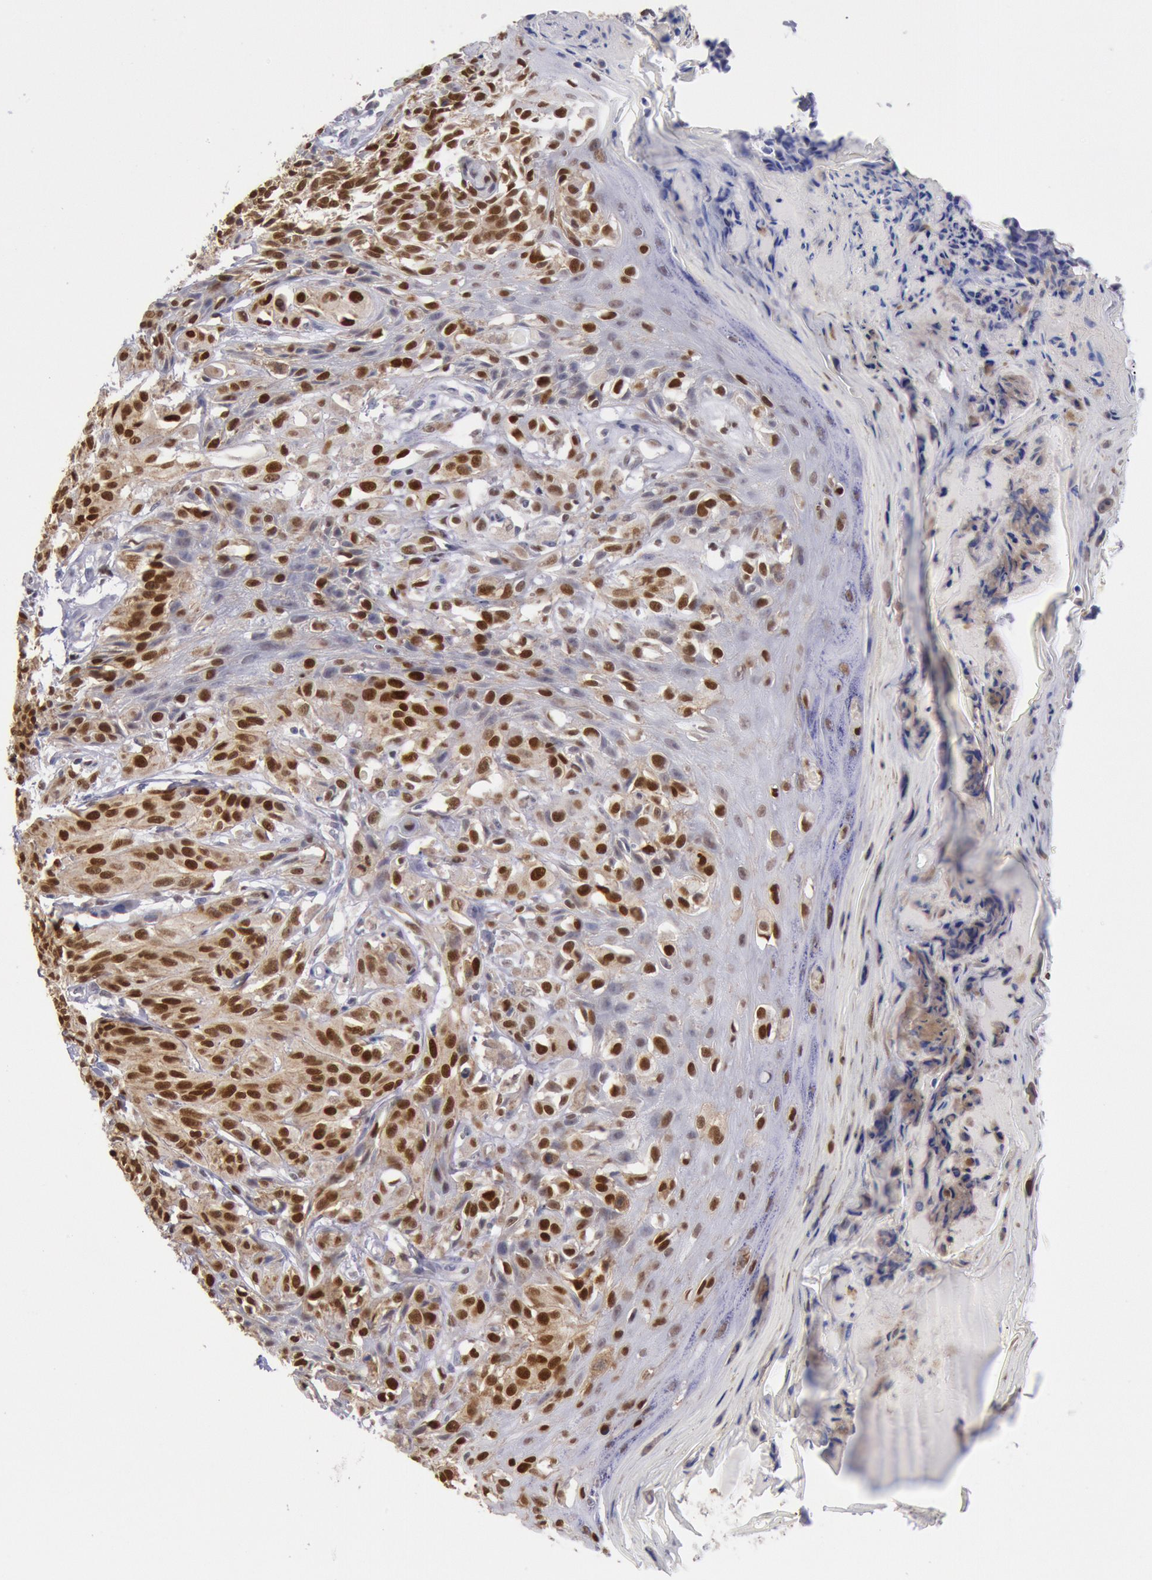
{"staining": {"intensity": "strong", "quantity": ">75%", "location": "nuclear"}, "tissue": "melanoma", "cell_type": "Tumor cells", "image_type": "cancer", "snomed": [{"axis": "morphology", "description": "Malignant melanoma, NOS"}, {"axis": "topography", "description": "Skin"}], "caption": "Human malignant melanoma stained with a brown dye displays strong nuclear positive staining in about >75% of tumor cells.", "gene": "RPS6KA5", "patient": {"sex": "female", "age": 77}}